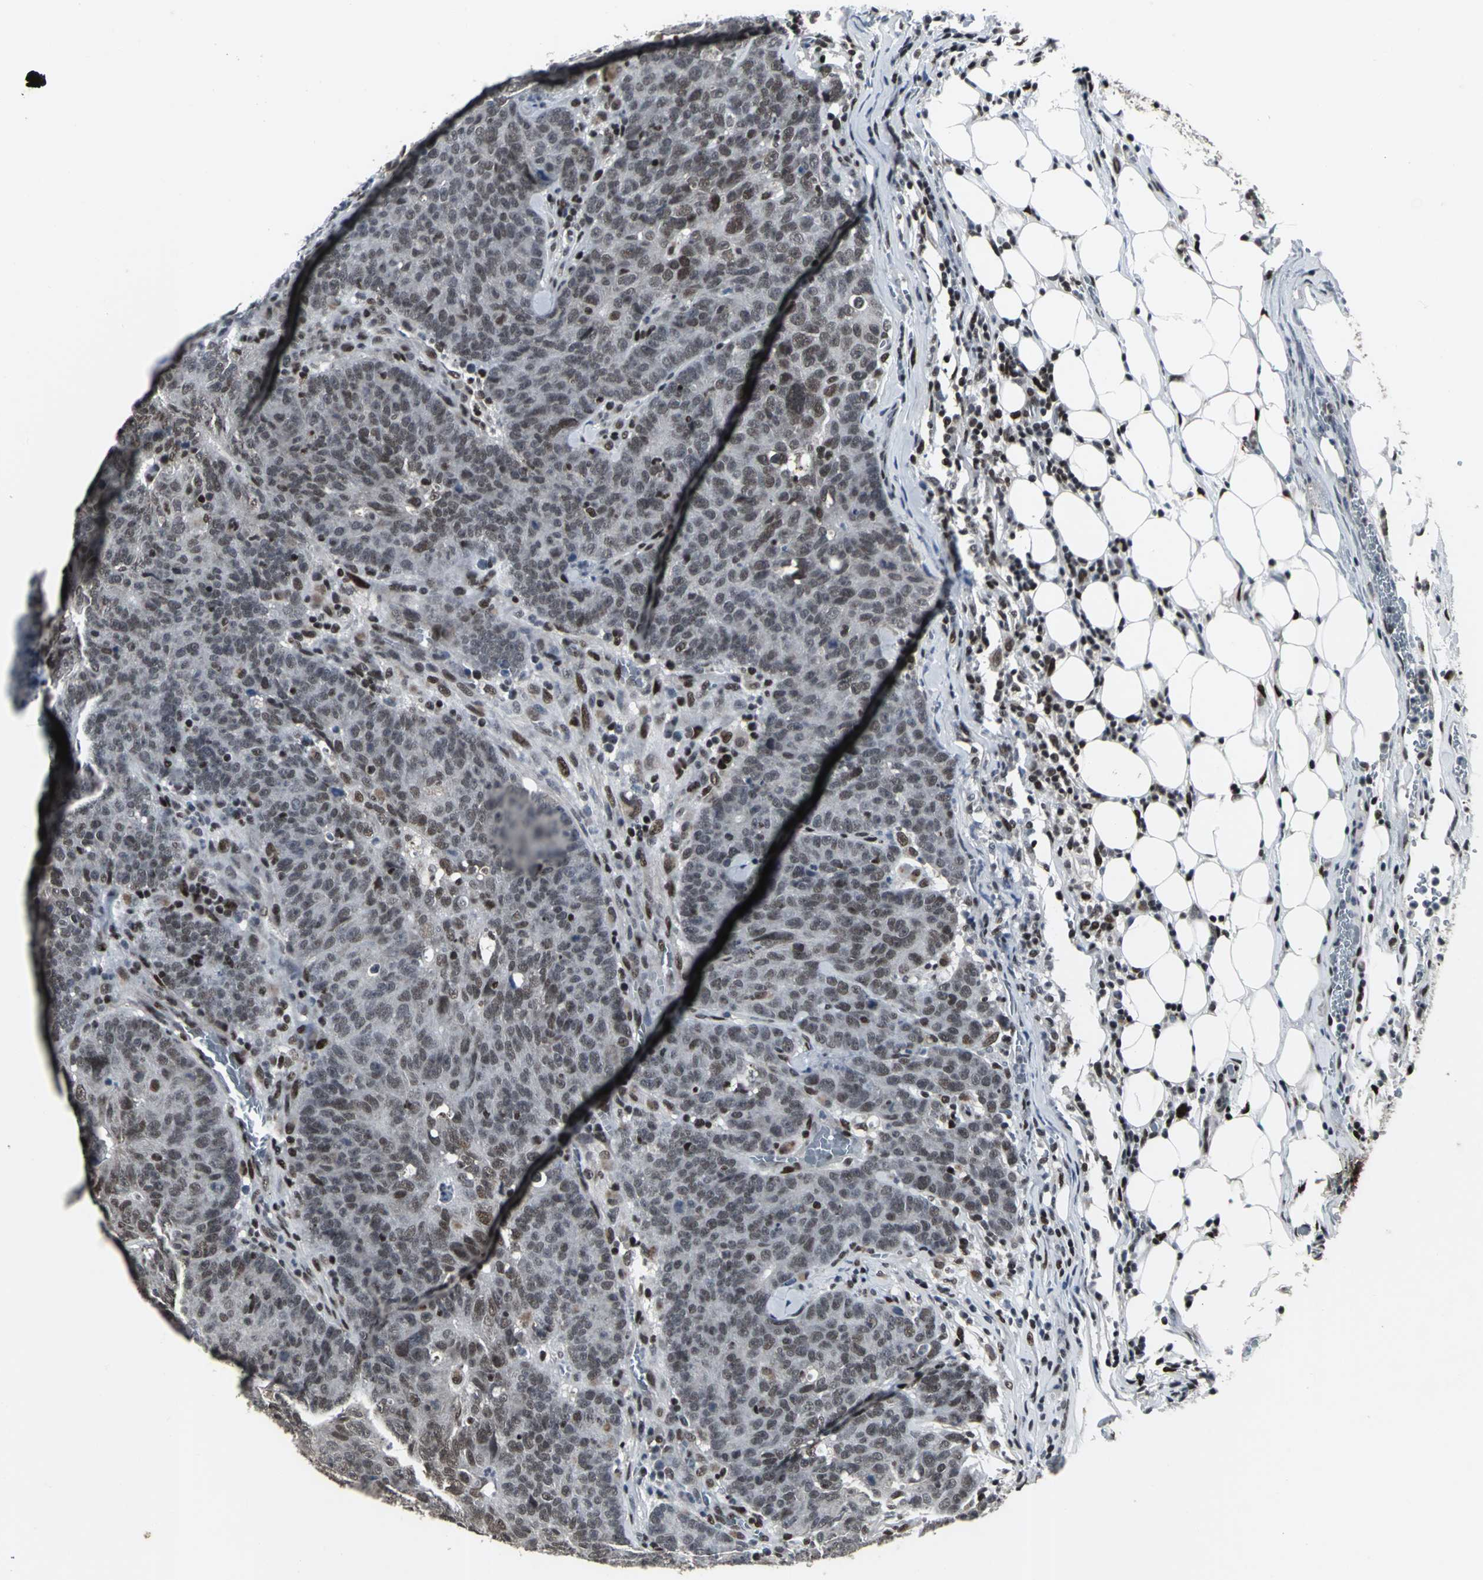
{"staining": {"intensity": "weak", "quantity": "25%-75%", "location": "nuclear"}, "tissue": "colorectal cancer", "cell_type": "Tumor cells", "image_type": "cancer", "snomed": [{"axis": "morphology", "description": "Adenocarcinoma, NOS"}, {"axis": "topography", "description": "Colon"}], "caption": "There is low levels of weak nuclear staining in tumor cells of colorectal cancer, as demonstrated by immunohistochemical staining (brown color).", "gene": "SRF", "patient": {"sex": "female", "age": 53}}